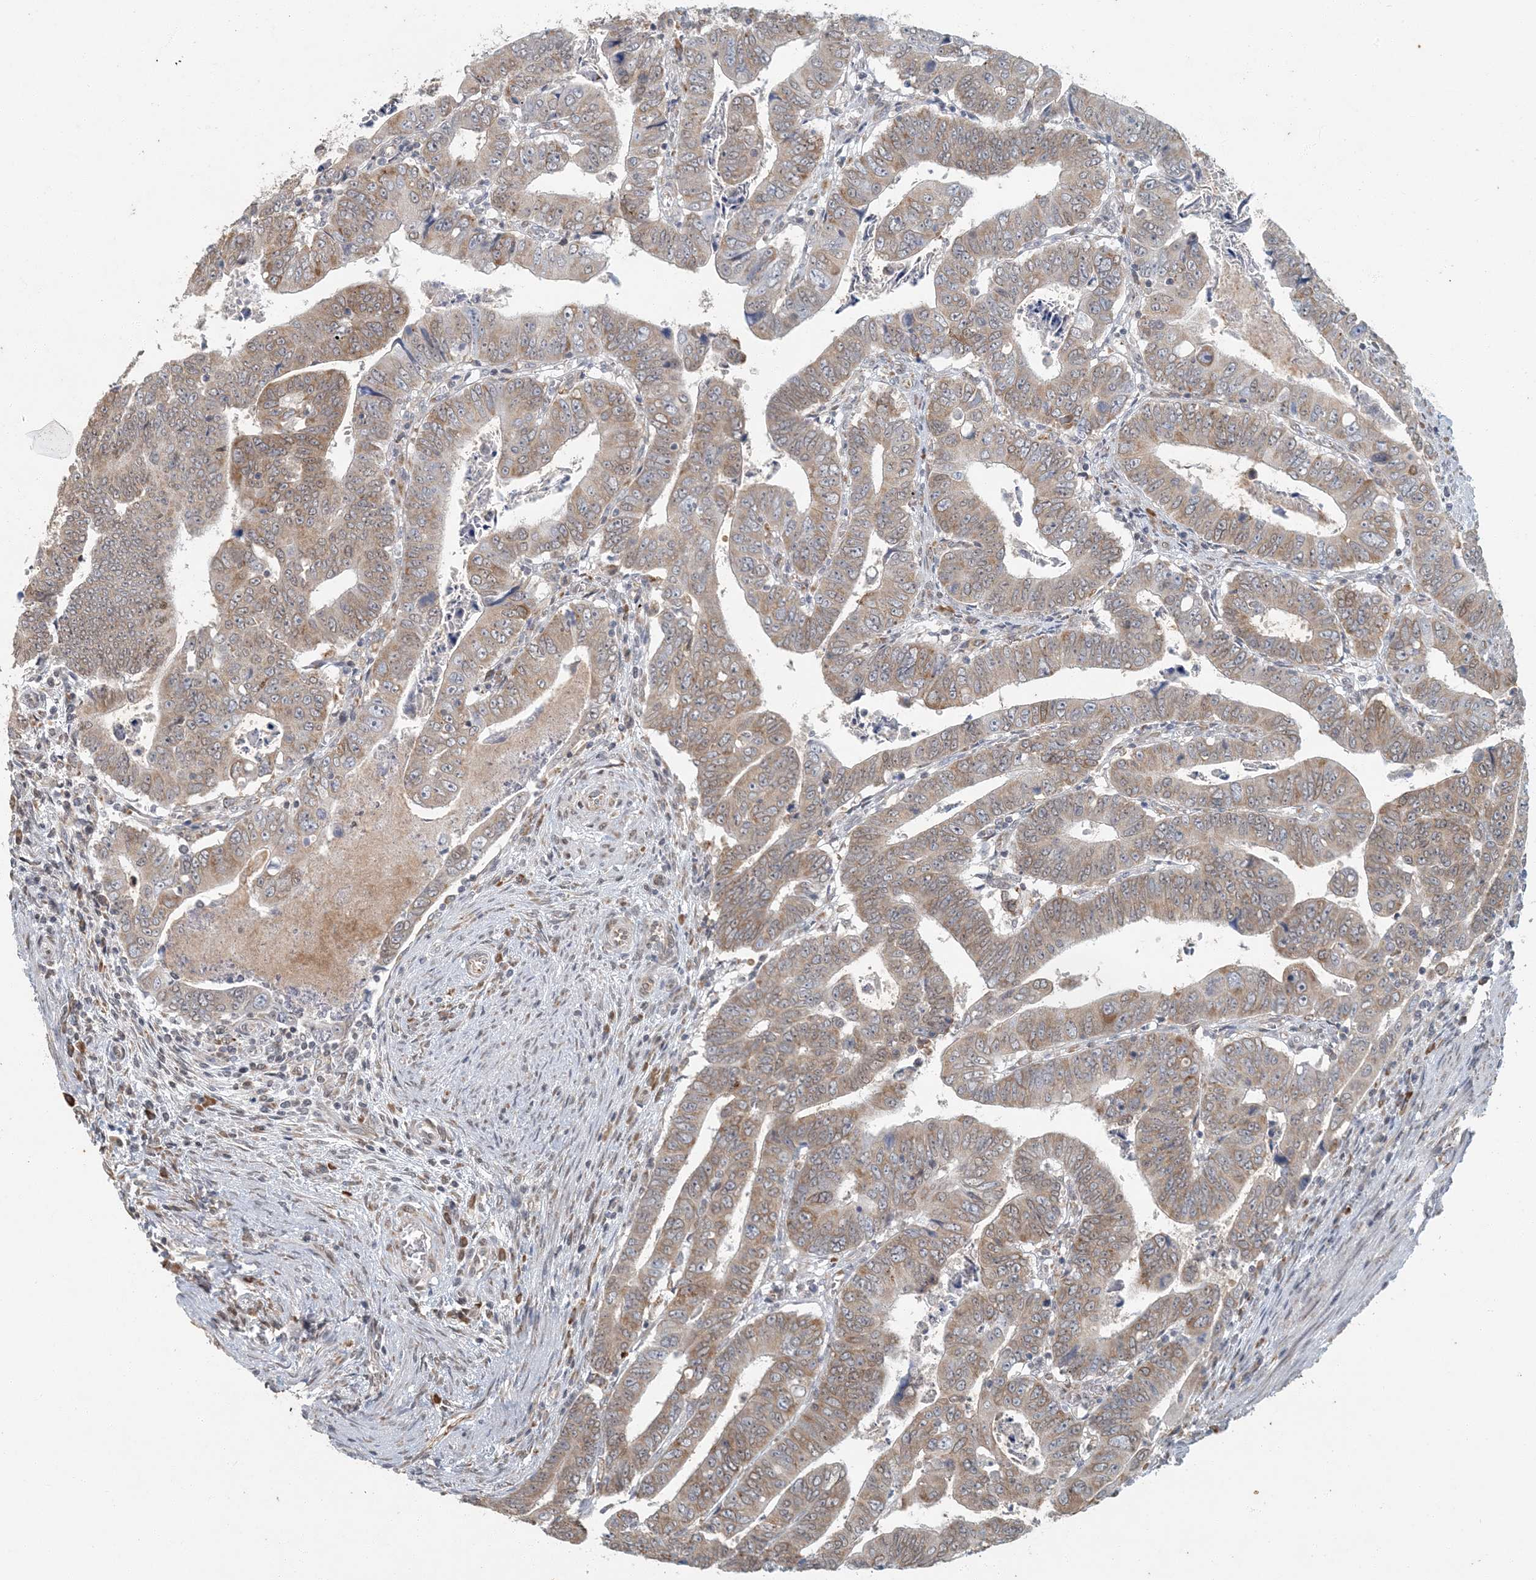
{"staining": {"intensity": "moderate", "quantity": ">75%", "location": "cytoplasmic/membranous"}, "tissue": "colorectal cancer", "cell_type": "Tumor cells", "image_type": "cancer", "snomed": [{"axis": "morphology", "description": "Normal tissue, NOS"}, {"axis": "morphology", "description": "Adenocarcinoma, NOS"}, {"axis": "topography", "description": "Rectum"}], "caption": "The histopathology image demonstrates staining of colorectal cancer (adenocarcinoma), revealing moderate cytoplasmic/membranous protein positivity (brown color) within tumor cells.", "gene": "AK9", "patient": {"sex": "female", "age": 65}}